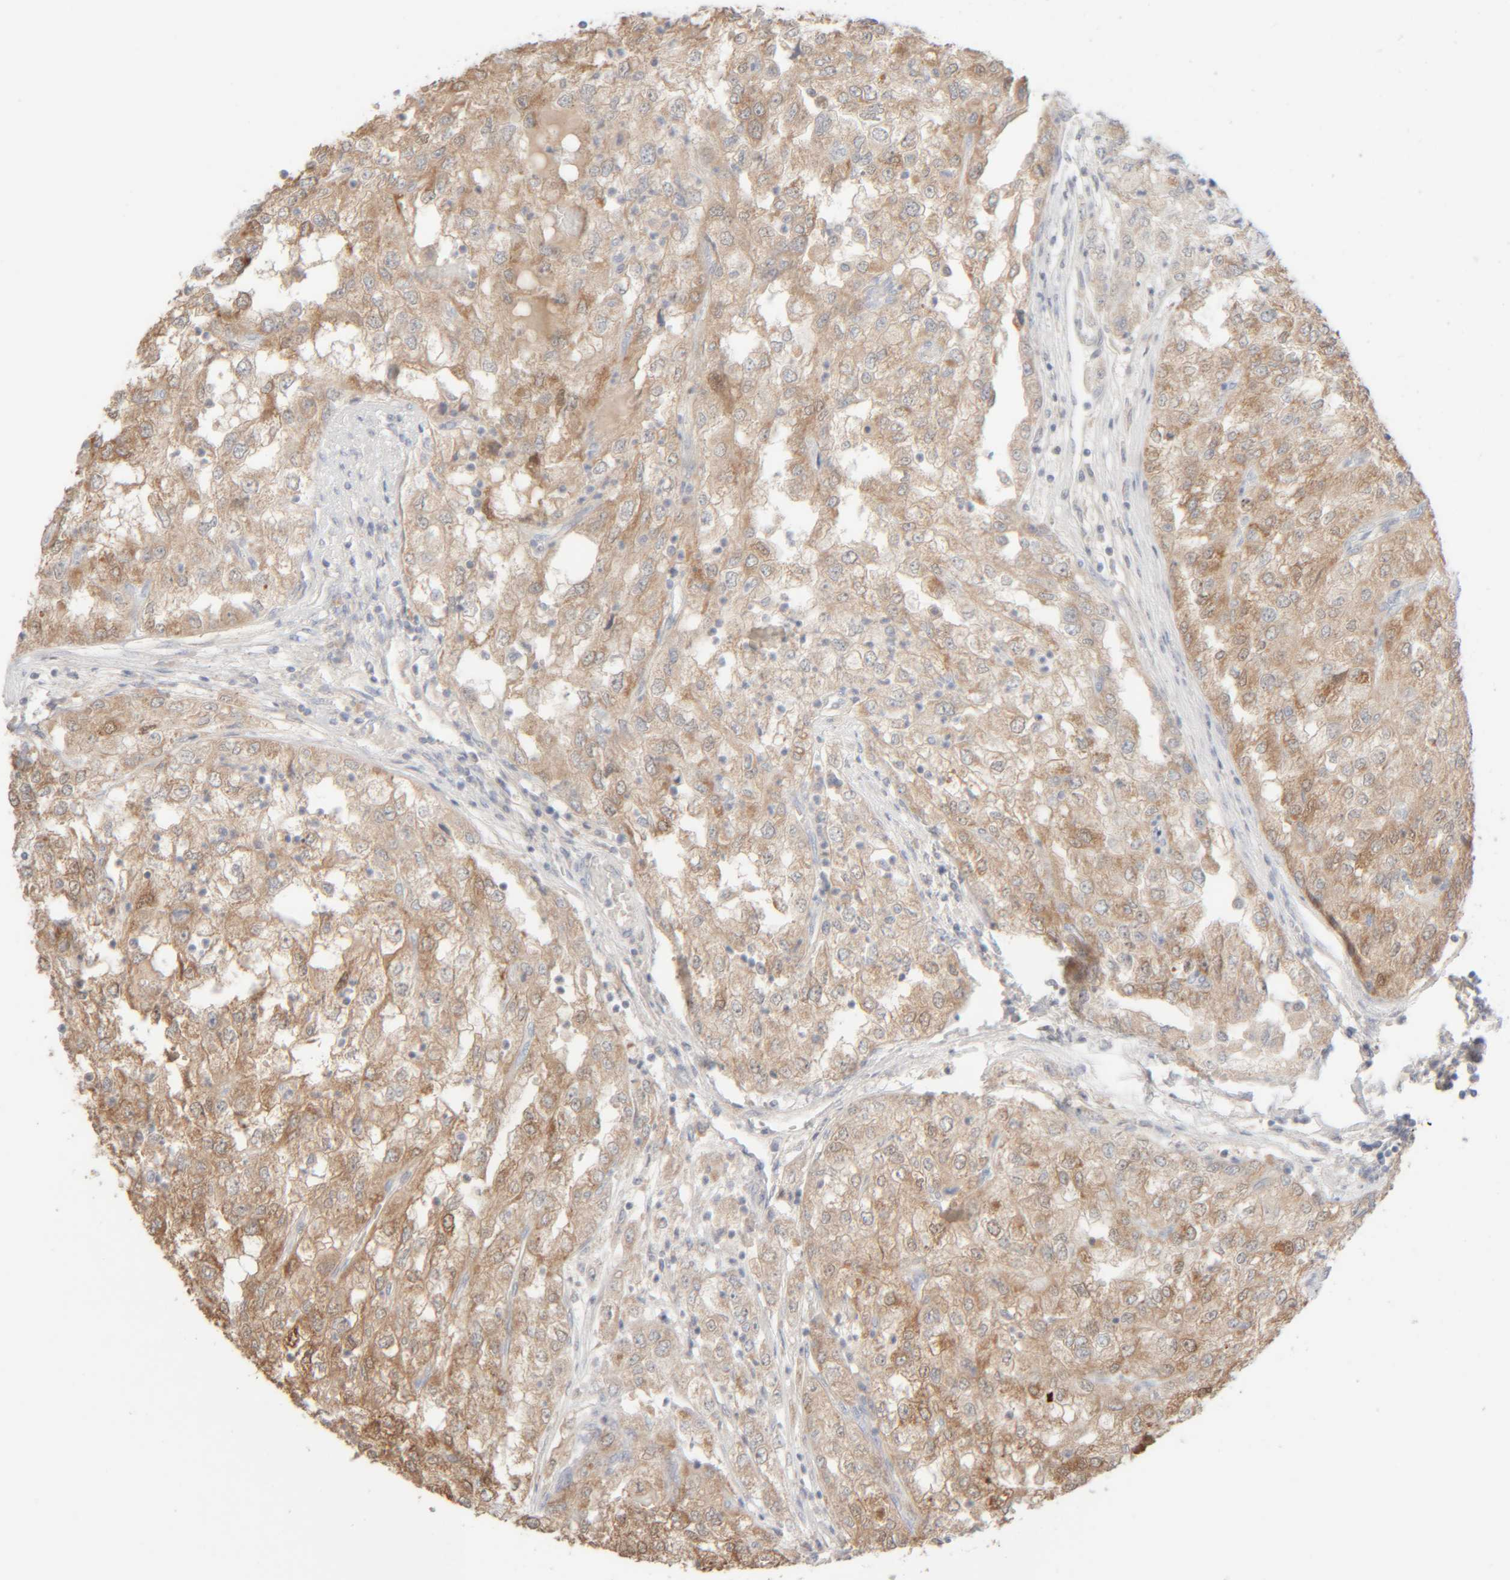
{"staining": {"intensity": "moderate", "quantity": "25%-75%", "location": "cytoplasmic/membranous"}, "tissue": "renal cancer", "cell_type": "Tumor cells", "image_type": "cancer", "snomed": [{"axis": "morphology", "description": "Adenocarcinoma, NOS"}, {"axis": "topography", "description": "Kidney"}], "caption": "Adenocarcinoma (renal) stained for a protein demonstrates moderate cytoplasmic/membranous positivity in tumor cells.", "gene": "RIDA", "patient": {"sex": "female", "age": 54}}